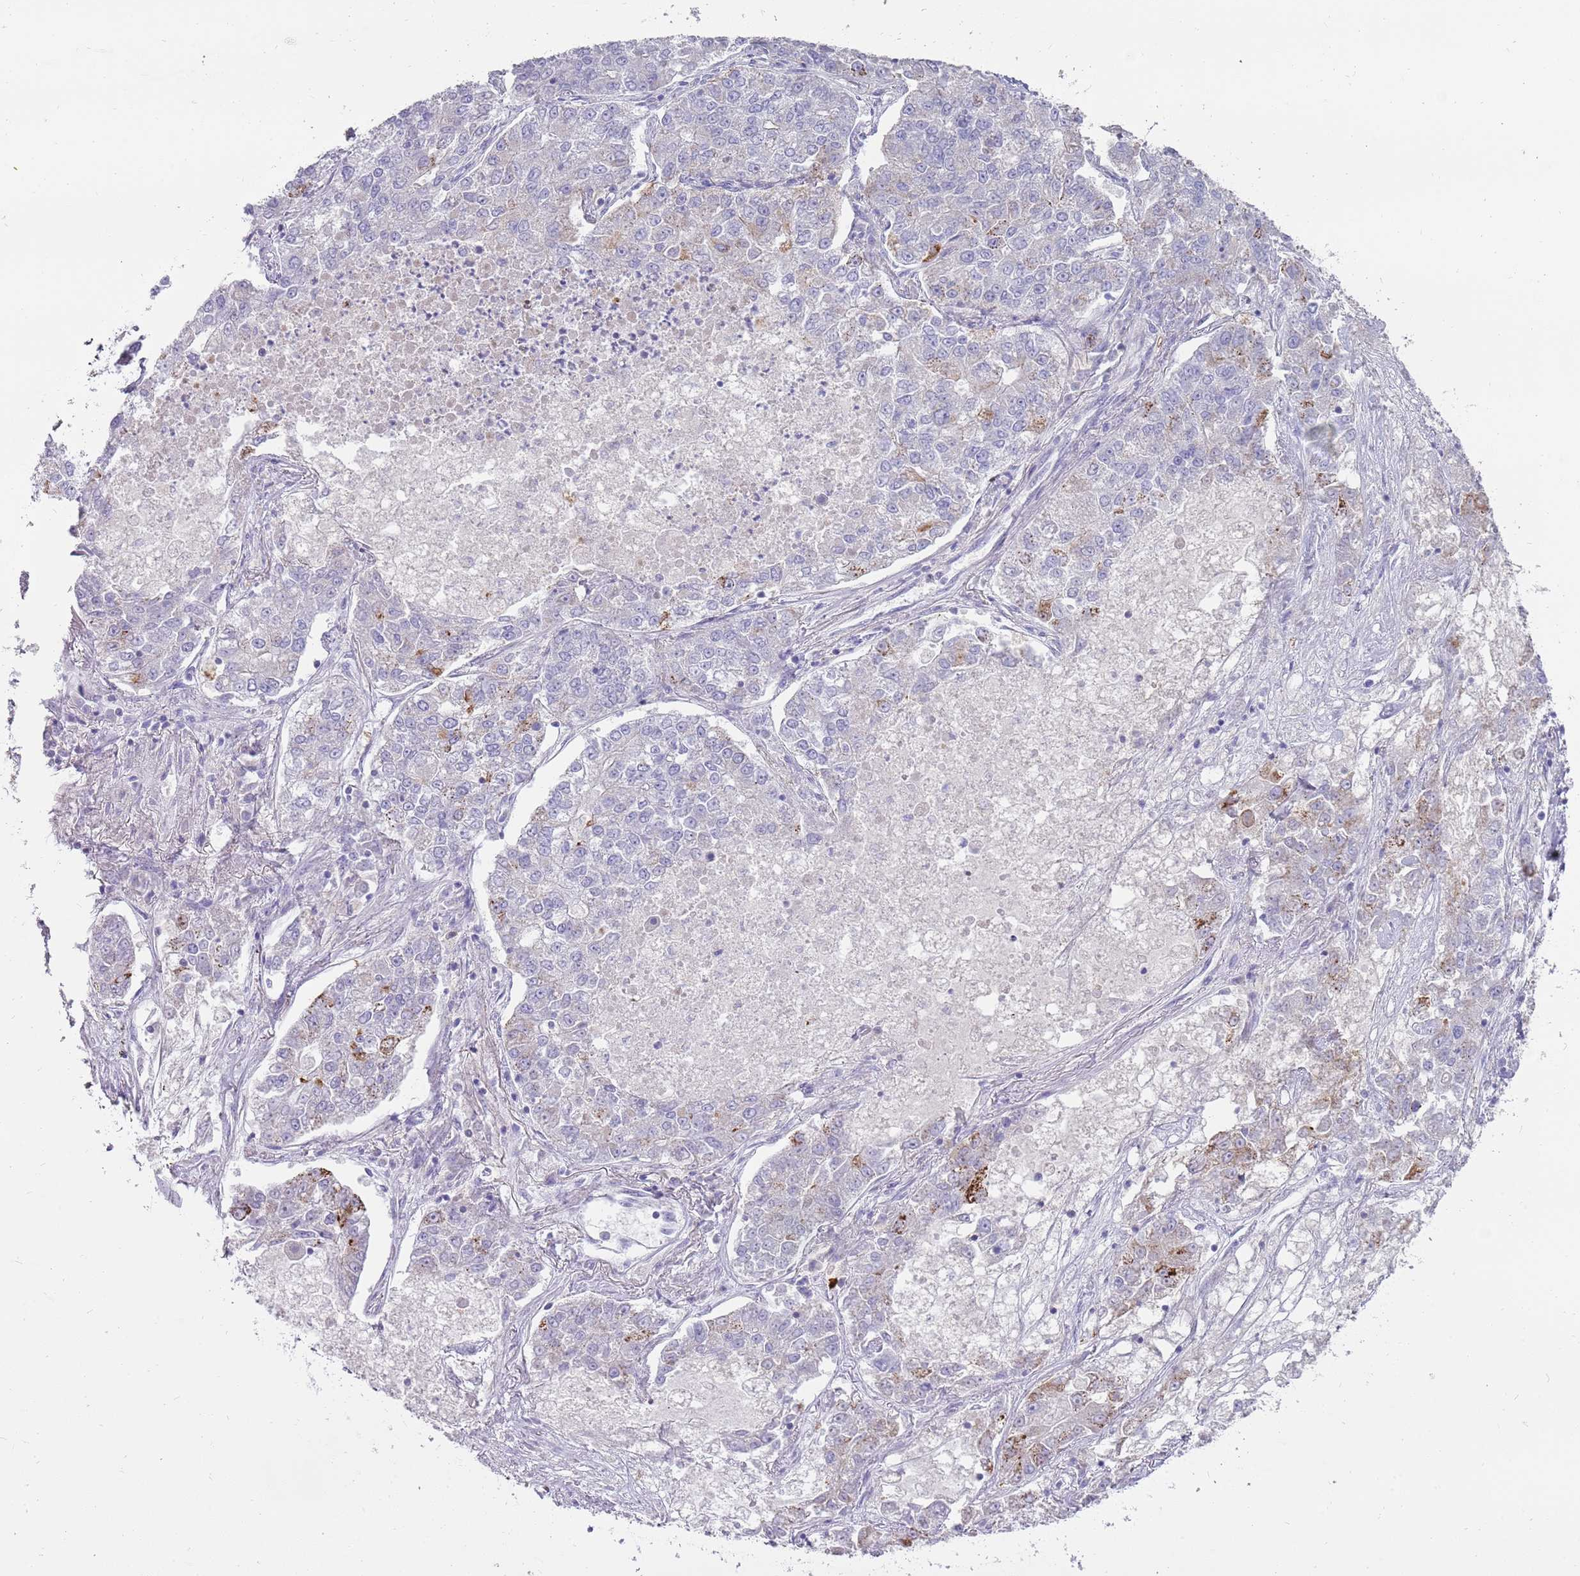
{"staining": {"intensity": "negative", "quantity": "none", "location": "none"}, "tissue": "lung cancer", "cell_type": "Tumor cells", "image_type": "cancer", "snomed": [{"axis": "morphology", "description": "Adenocarcinoma, NOS"}, {"axis": "topography", "description": "Lung"}], "caption": "High magnification brightfield microscopy of lung adenocarcinoma stained with DAB (3,3'-diaminobenzidine) (brown) and counterstained with hematoxylin (blue): tumor cells show no significant positivity.", "gene": "DIPK1C", "patient": {"sex": "male", "age": 49}}